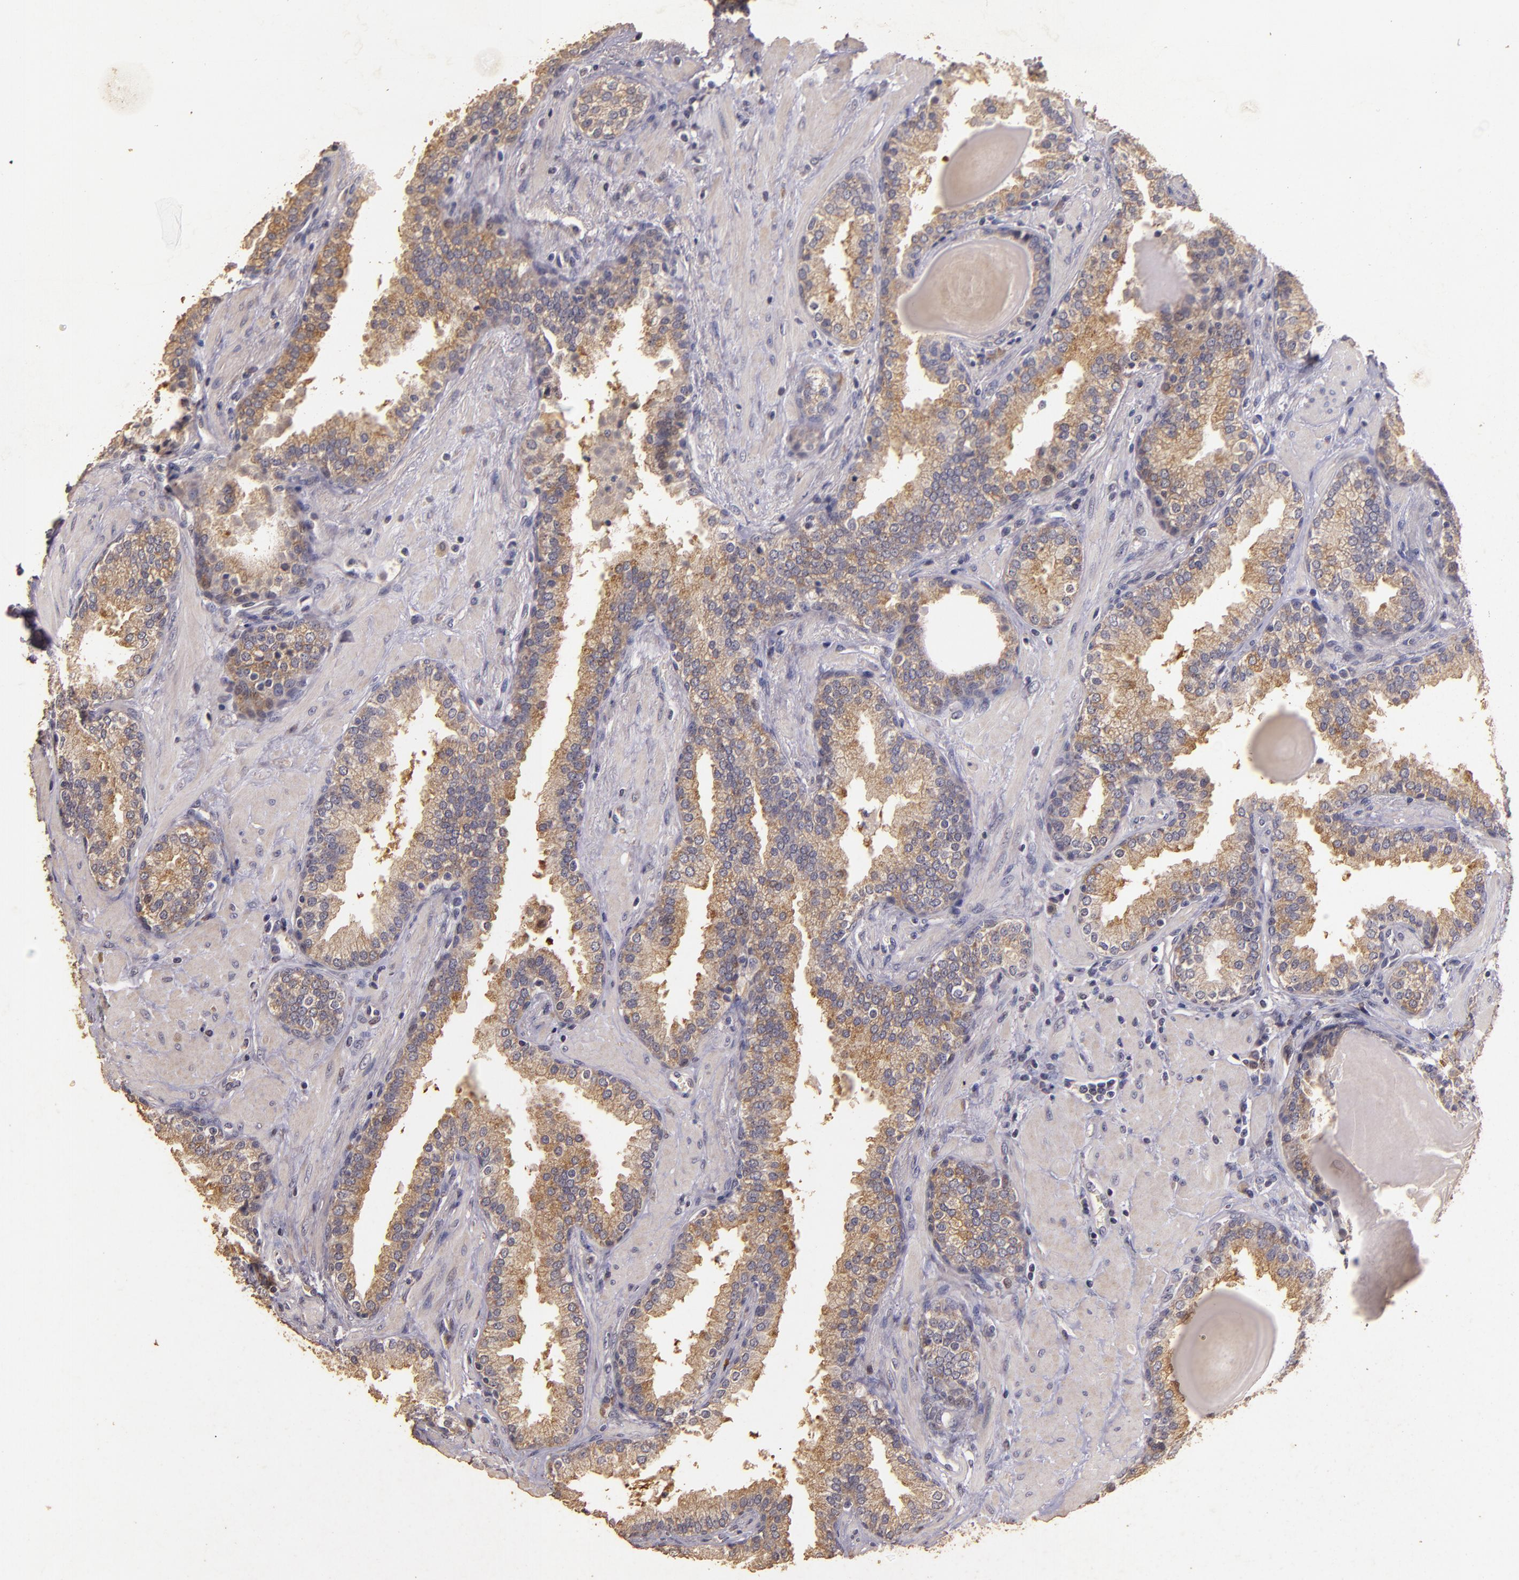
{"staining": {"intensity": "moderate", "quantity": "25%-75%", "location": "cytoplasmic/membranous"}, "tissue": "prostate", "cell_type": "Glandular cells", "image_type": "normal", "snomed": [{"axis": "morphology", "description": "Normal tissue, NOS"}, {"axis": "topography", "description": "Prostate"}], "caption": "DAB immunohistochemical staining of normal human prostate exhibits moderate cytoplasmic/membranous protein positivity in about 25%-75% of glandular cells.", "gene": "BCL2L13", "patient": {"sex": "male", "age": 51}}